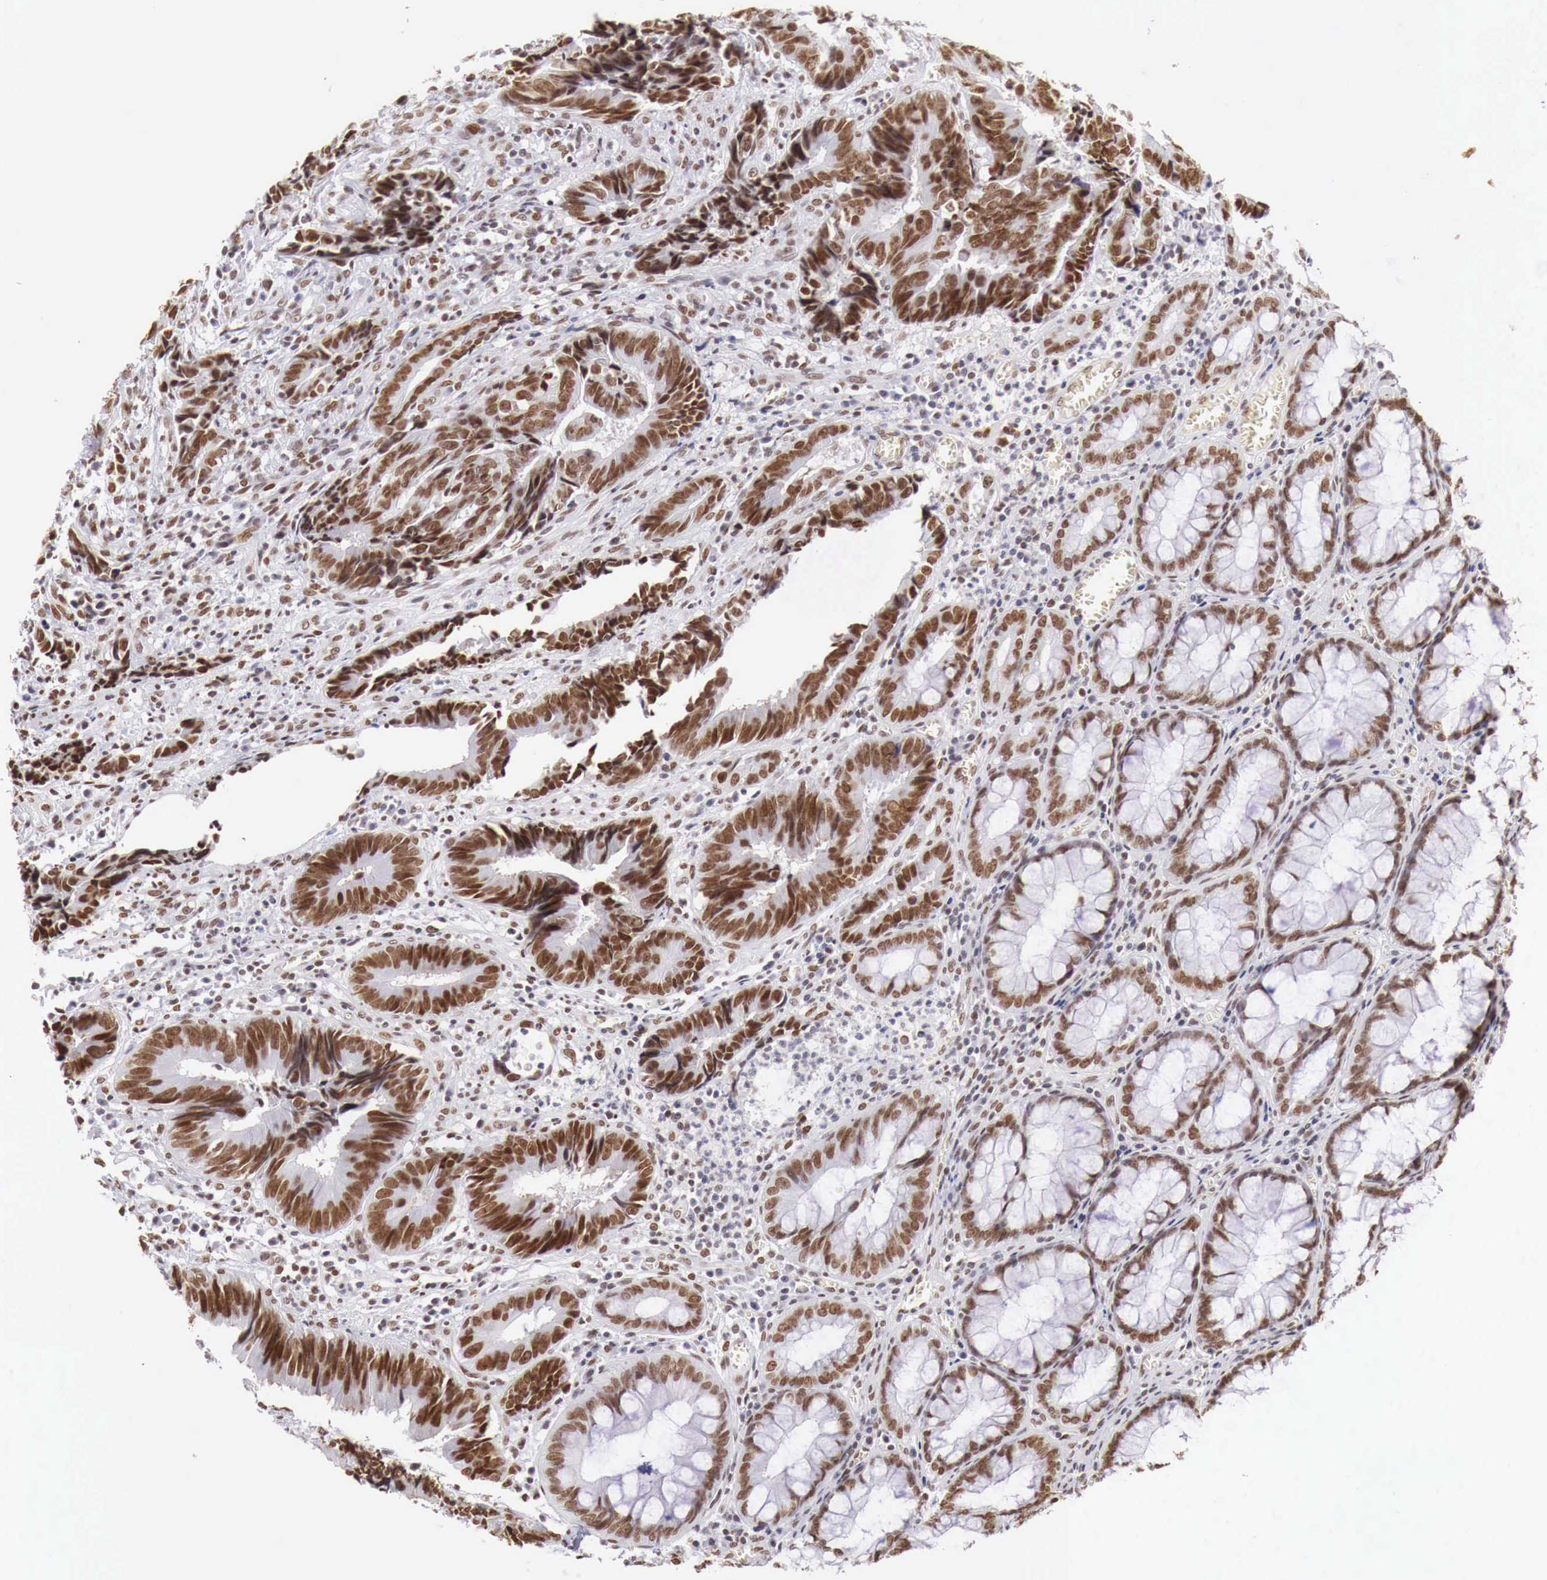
{"staining": {"intensity": "moderate", "quantity": "25%-75%", "location": "nuclear"}, "tissue": "colorectal cancer", "cell_type": "Tumor cells", "image_type": "cancer", "snomed": [{"axis": "morphology", "description": "Adenocarcinoma, NOS"}, {"axis": "topography", "description": "Rectum"}], "caption": "The immunohistochemical stain labels moderate nuclear staining in tumor cells of adenocarcinoma (colorectal) tissue.", "gene": "PHF14", "patient": {"sex": "female", "age": 98}}